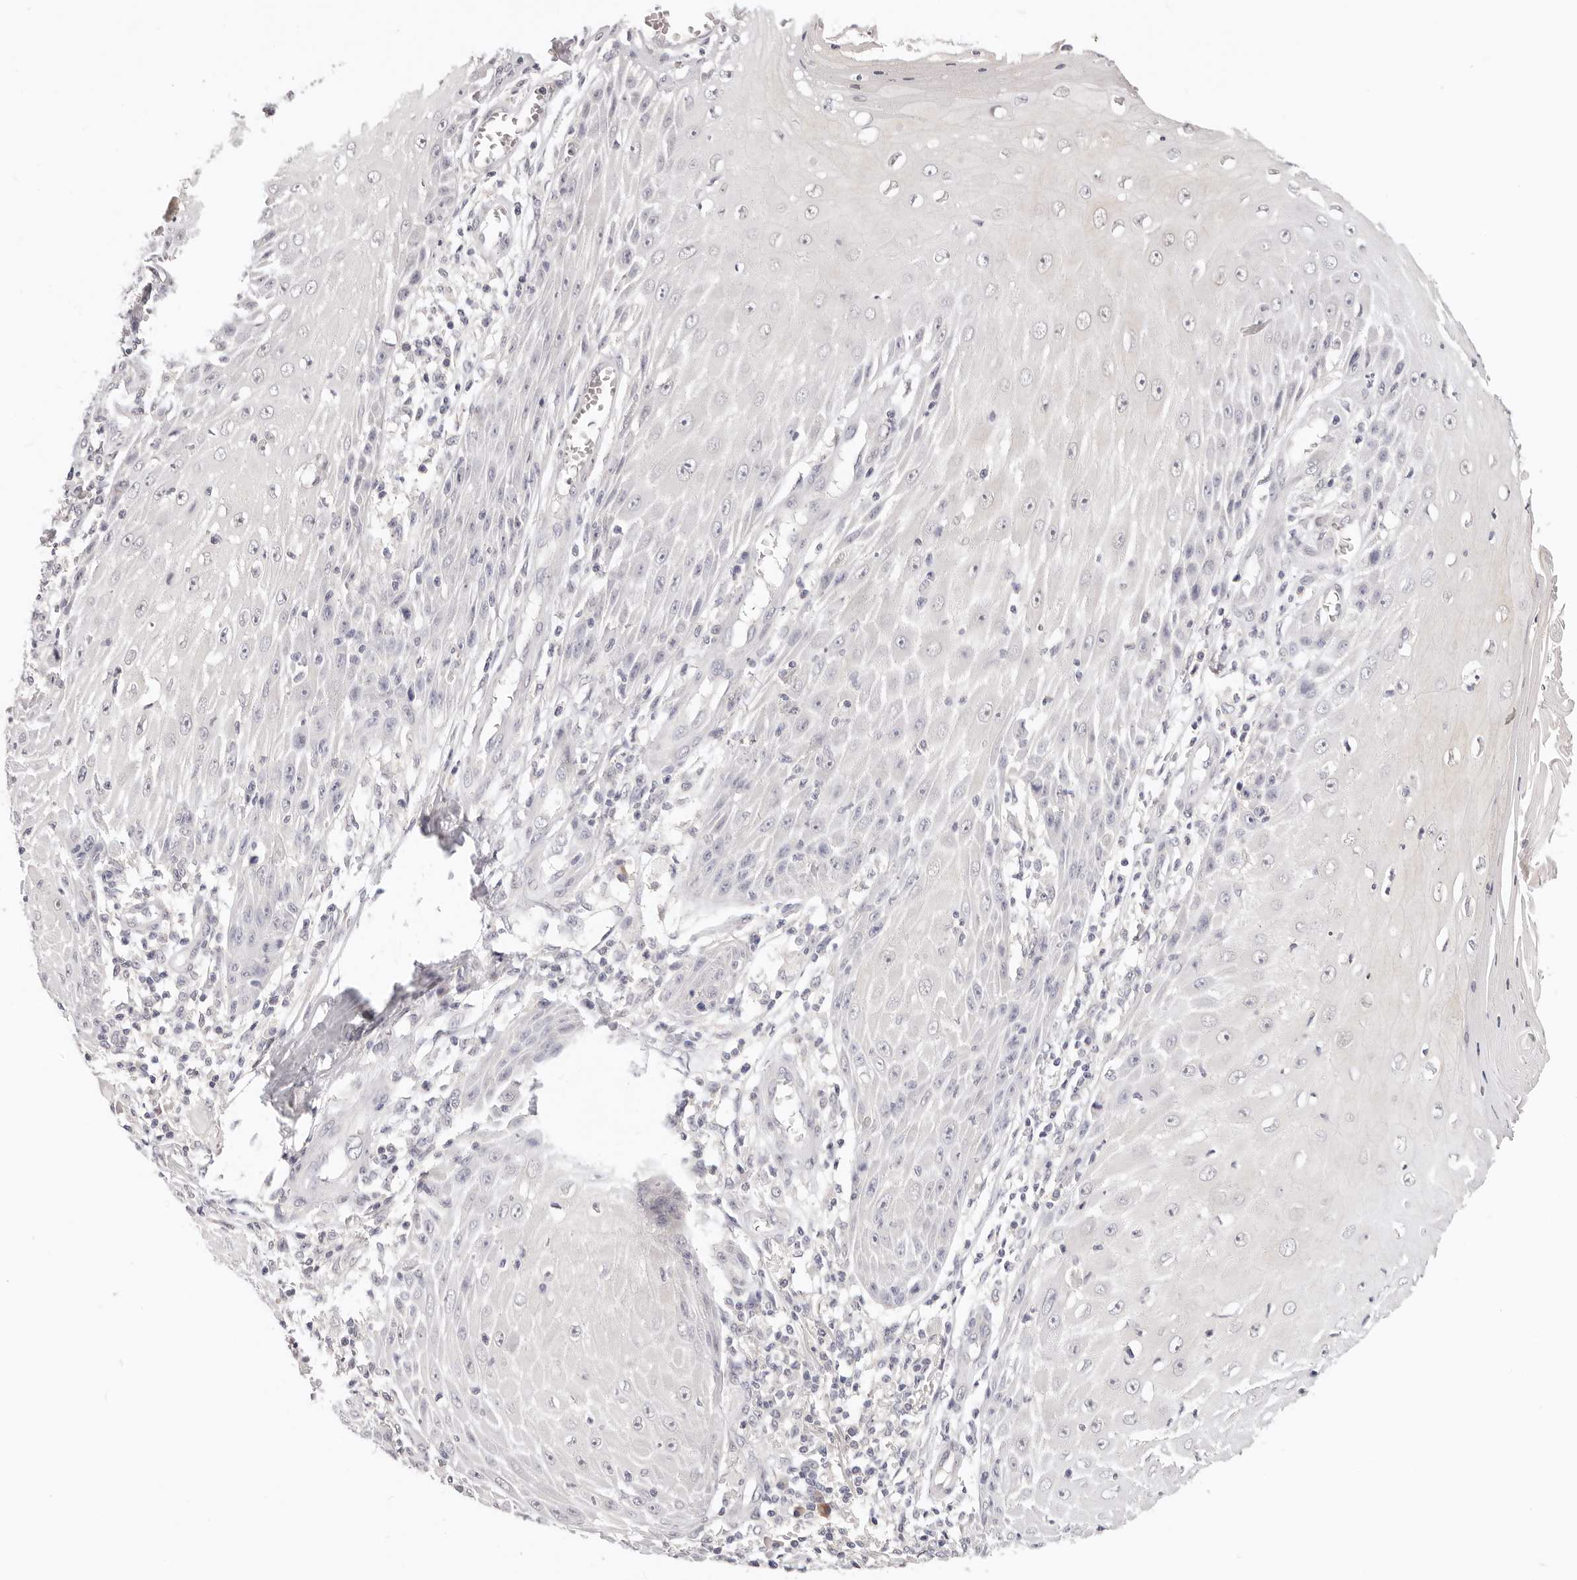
{"staining": {"intensity": "negative", "quantity": "none", "location": "none"}, "tissue": "skin cancer", "cell_type": "Tumor cells", "image_type": "cancer", "snomed": [{"axis": "morphology", "description": "Squamous cell carcinoma, NOS"}, {"axis": "topography", "description": "Skin"}], "caption": "Immunohistochemistry micrograph of skin cancer stained for a protein (brown), which shows no positivity in tumor cells. Brightfield microscopy of immunohistochemistry (IHC) stained with DAB (brown) and hematoxylin (blue), captured at high magnification.", "gene": "GGPS1", "patient": {"sex": "female", "age": 73}}